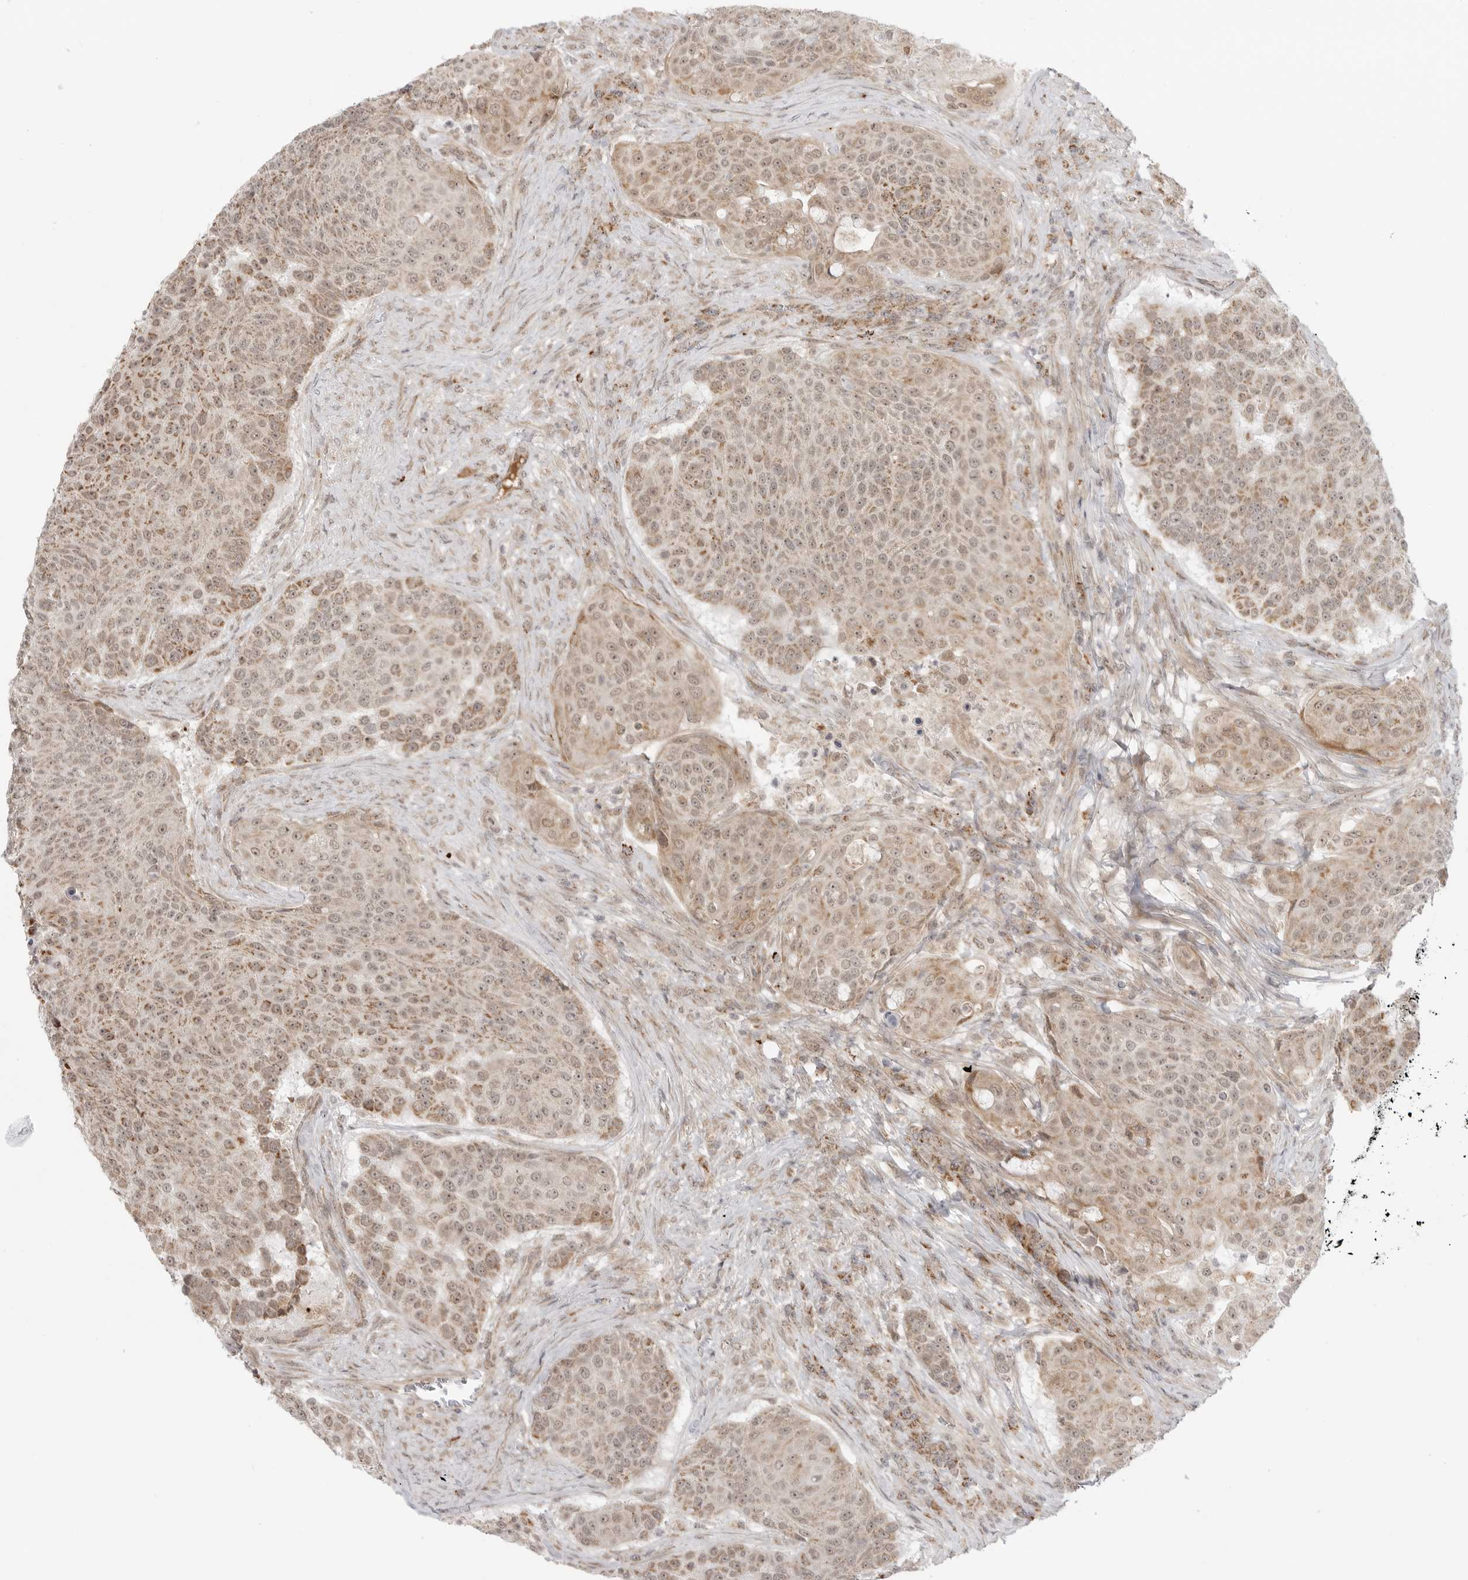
{"staining": {"intensity": "moderate", "quantity": ">75%", "location": "cytoplasmic/membranous"}, "tissue": "urothelial cancer", "cell_type": "Tumor cells", "image_type": "cancer", "snomed": [{"axis": "morphology", "description": "Urothelial carcinoma, High grade"}, {"axis": "topography", "description": "Urinary bladder"}], "caption": "Protein expression analysis of urothelial cancer exhibits moderate cytoplasmic/membranous expression in about >75% of tumor cells.", "gene": "KALRN", "patient": {"sex": "female", "age": 63}}